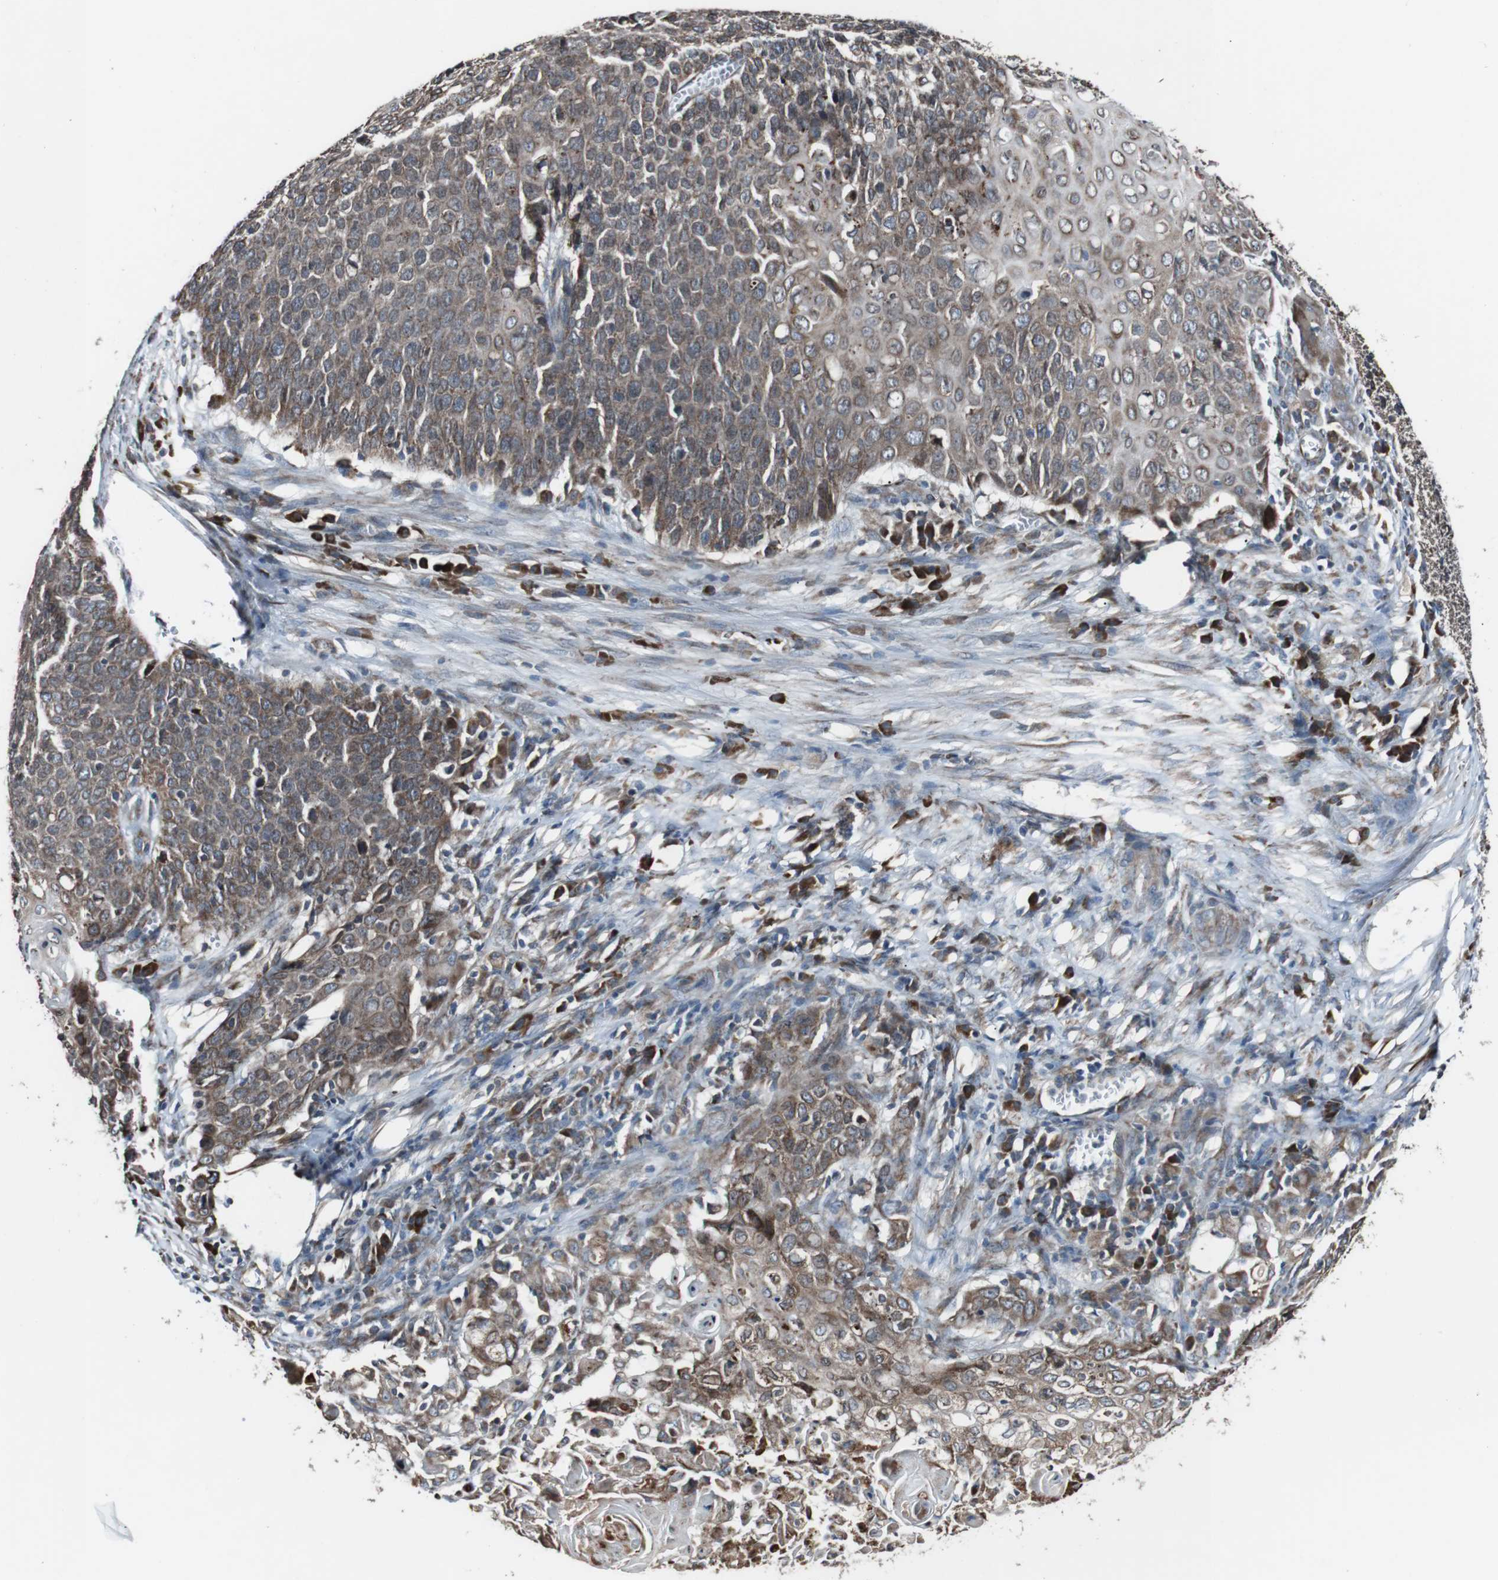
{"staining": {"intensity": "weak", "quantity": ">75%", "location": "cytoplasmic/membranous"}, "tissue": "cervical cancer", "cell_type": "Tumor cells", "image_type": "cancer", "snomed": [{"axis": "morphology", "description": "Squamous cell carcinoma, NOS"}, {"axis": "topography", "description": "Cervix"}], "caption": "Brown immunohistochemical staining in human cervical cancer (squamous cell carcinoma) demonstrates weak cytoplasmic/membranous staining in about >75% of tumor cells.", "gene": "CISD2", "patient": {"sex": "female", "age": 39}}